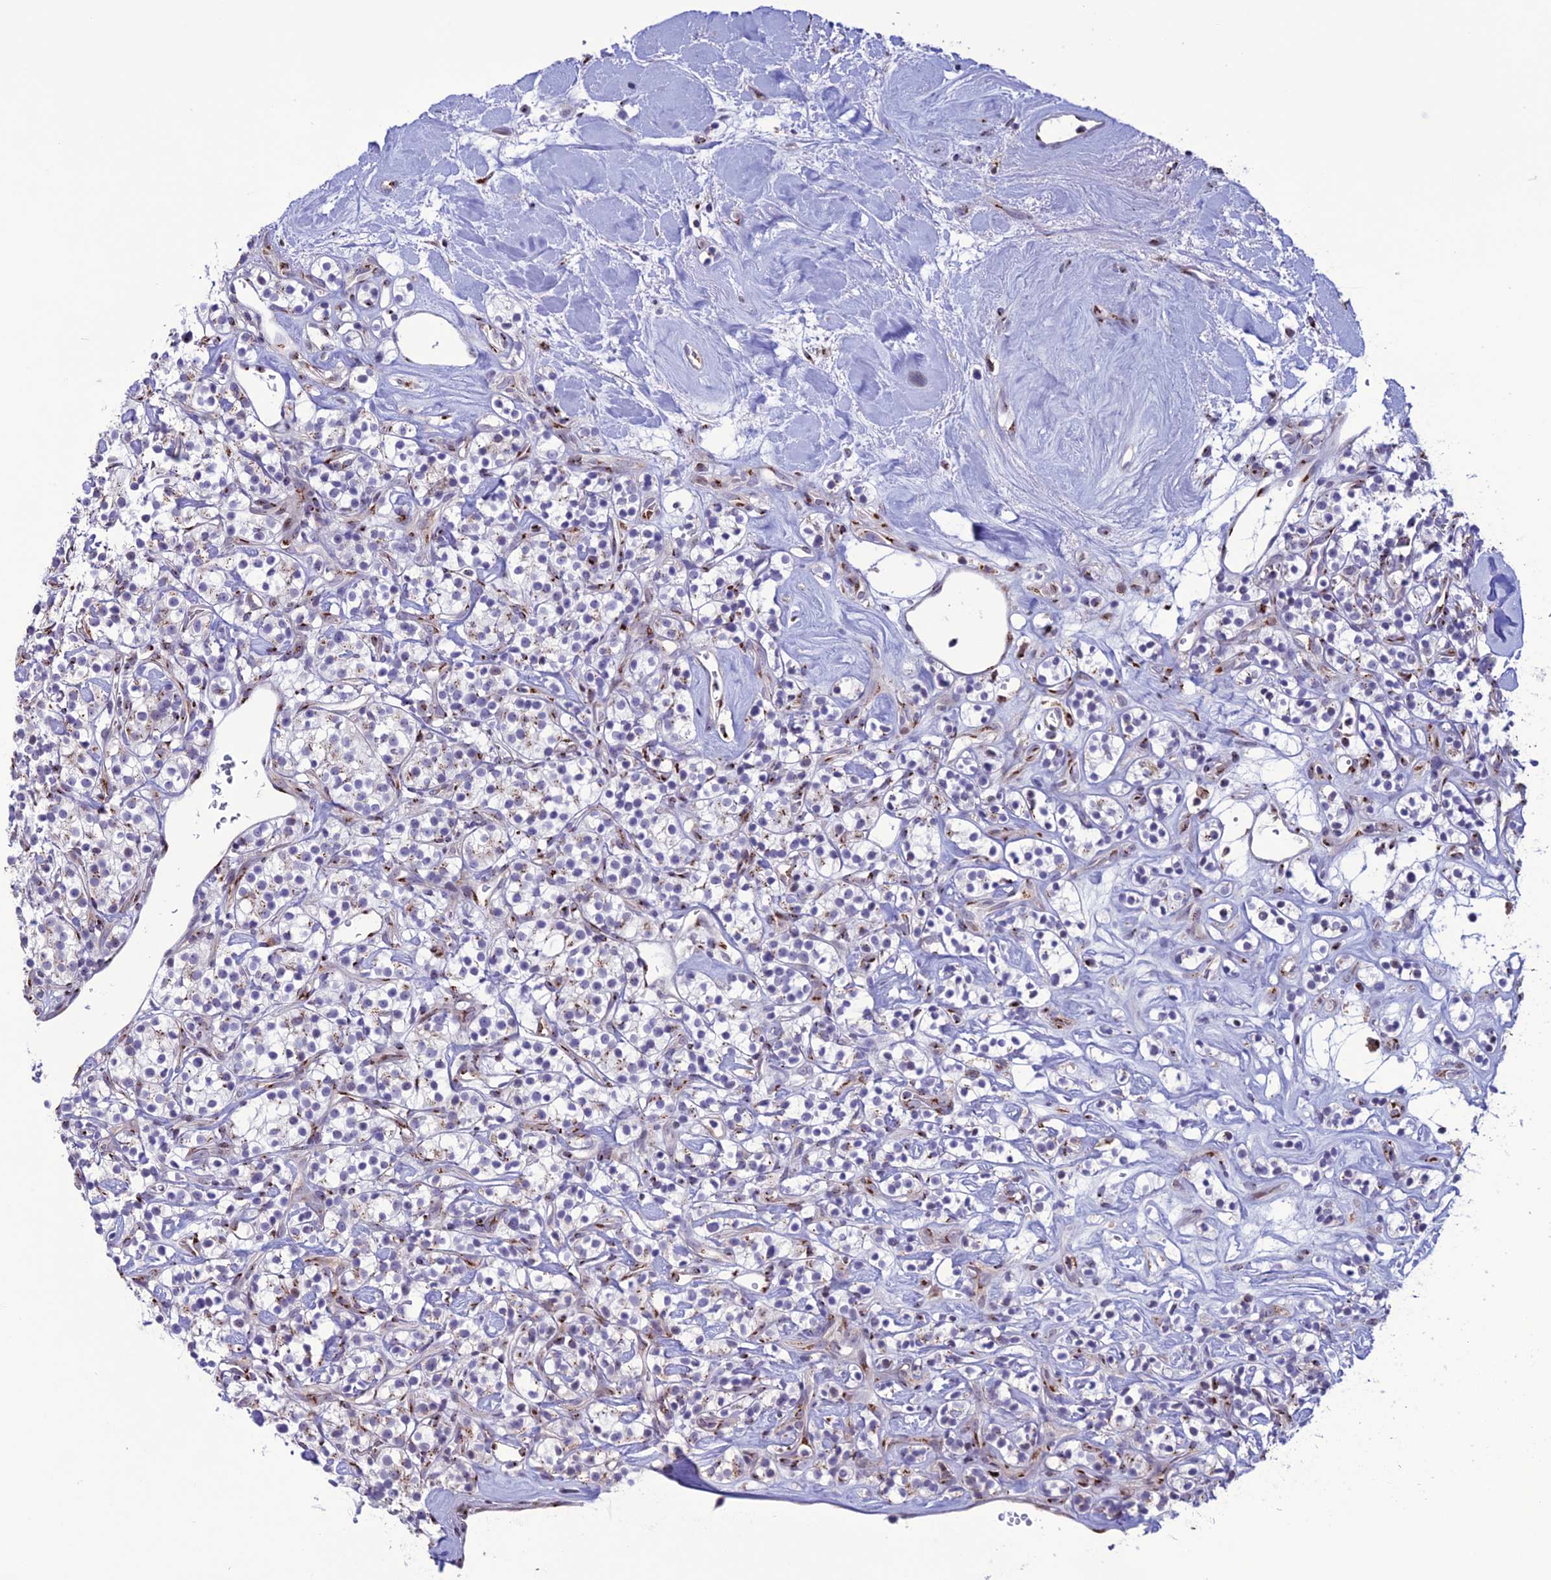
{"staining": {"intensity": "negative", "quantity": "none", "location": "none"}, "tissue": "renal cancer", "cell_type": "Tumor cells", "image_type": "cancer", "snomed": [{"axis": "morphology", "description": "Adenocarcinoma, NOS"}, {"axis": "topography", "description": "Kidney"}], "caption": "Immunohistochemistry (IHC) of renal cancer (adenocarcinoma) demonstrates no staining in tumor cells. (DAB (3,3'-diaminobenzidine) immunohistochemistry (IHC), high magnification).", "gene": "PLEKHA4", "patient": {"sex": "male", "age": 77}}